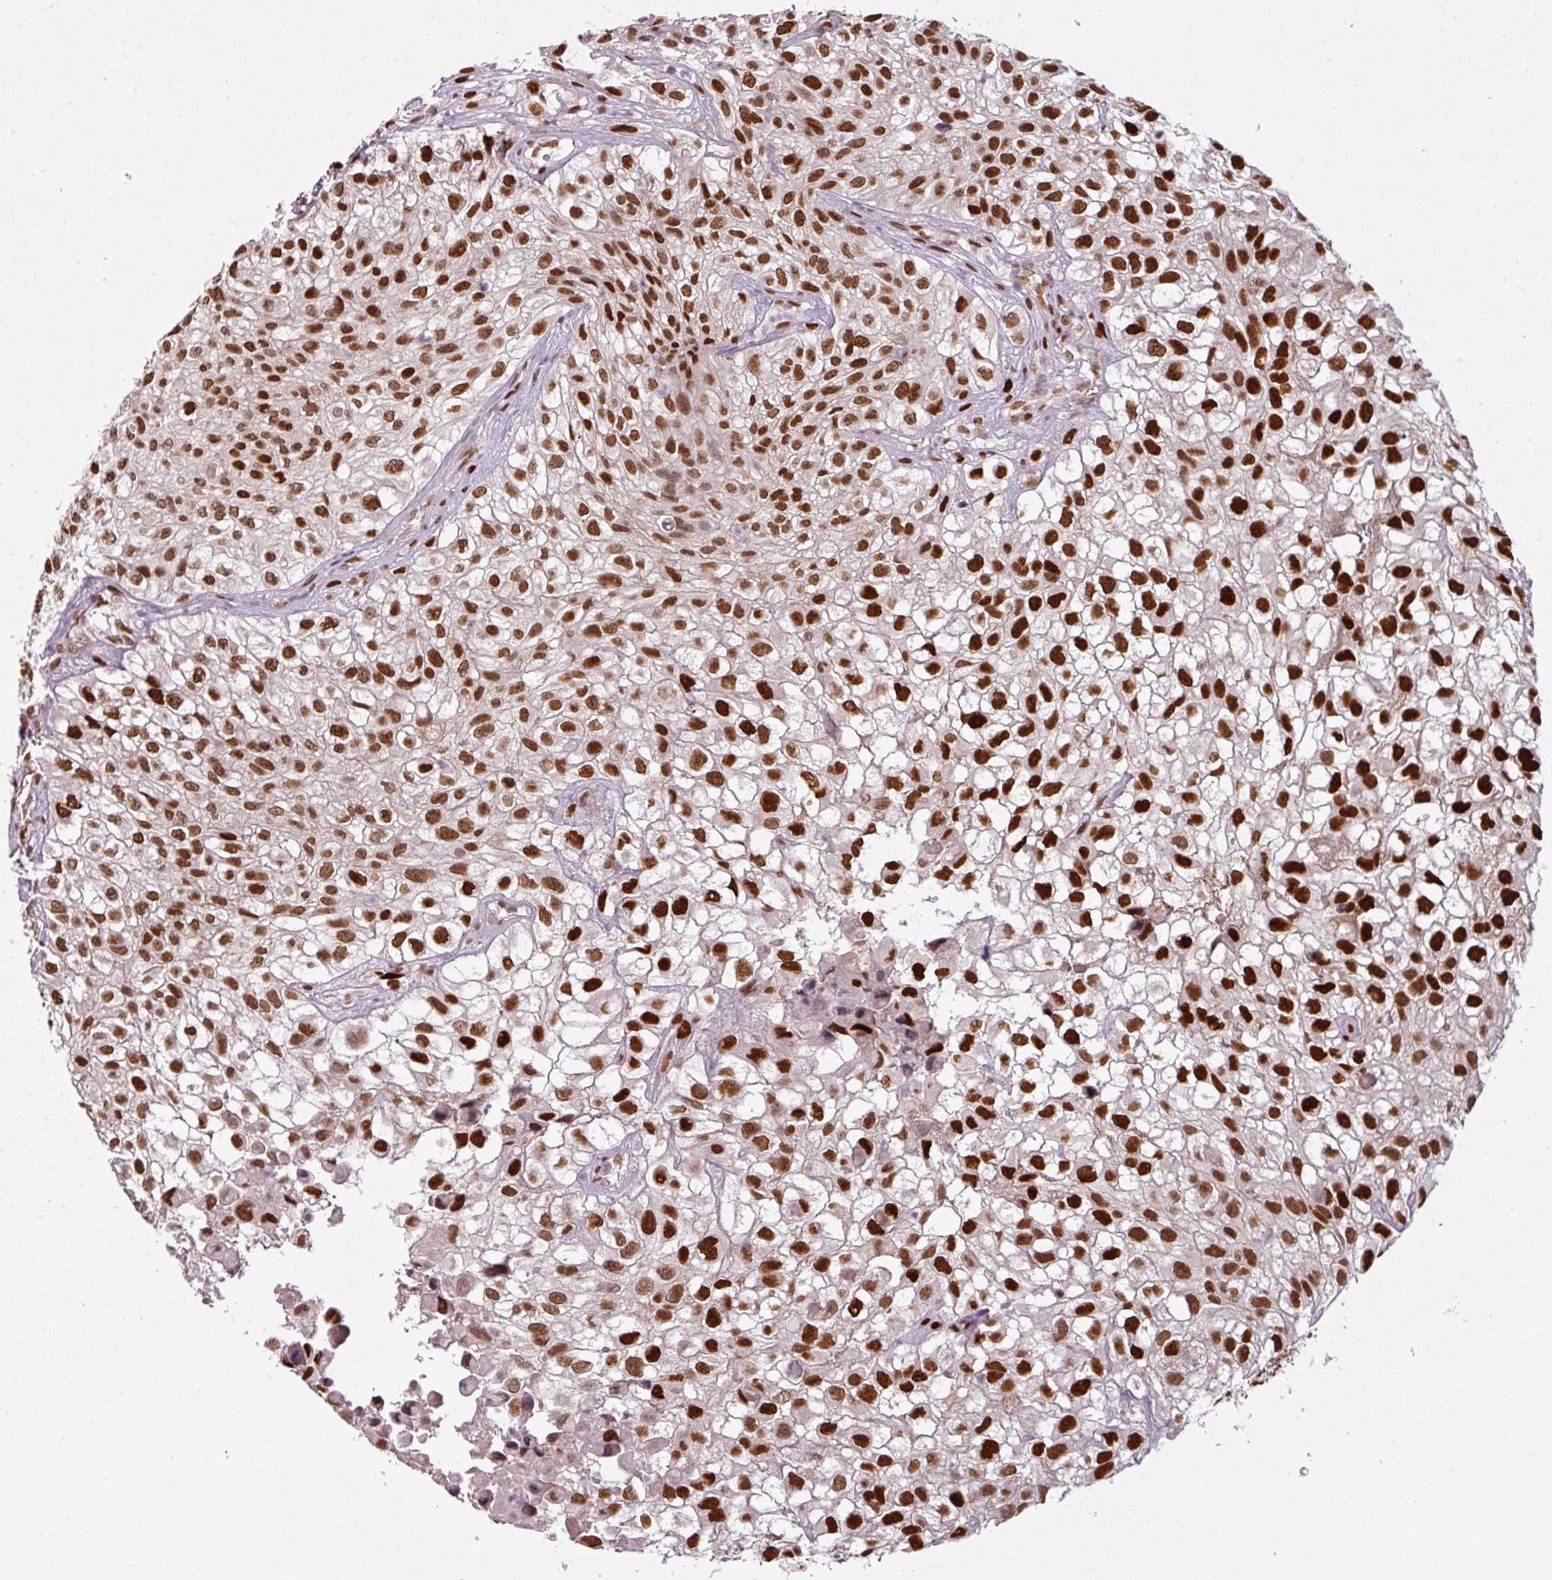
{"staining": {"intensity": "strong", "quantity": ">75%", "location": "nuclear"}, "tissue": "urothelial cancer", "cell_type": "Tumor cells", "image_type": "cancer", "snomed": [{"axis": "morphology", "description": "Urothelial carcinoma, High grade"}, {"axis": "topography", "description": "Urinary bladder"}], "caption": "This is a micrograph of IHC staining of urothelial cancer, which shows strong expression in the nuclear of tumor cells.", "gene": "IRF2BPL", "patient": {"sex": "male", "age": 56}}